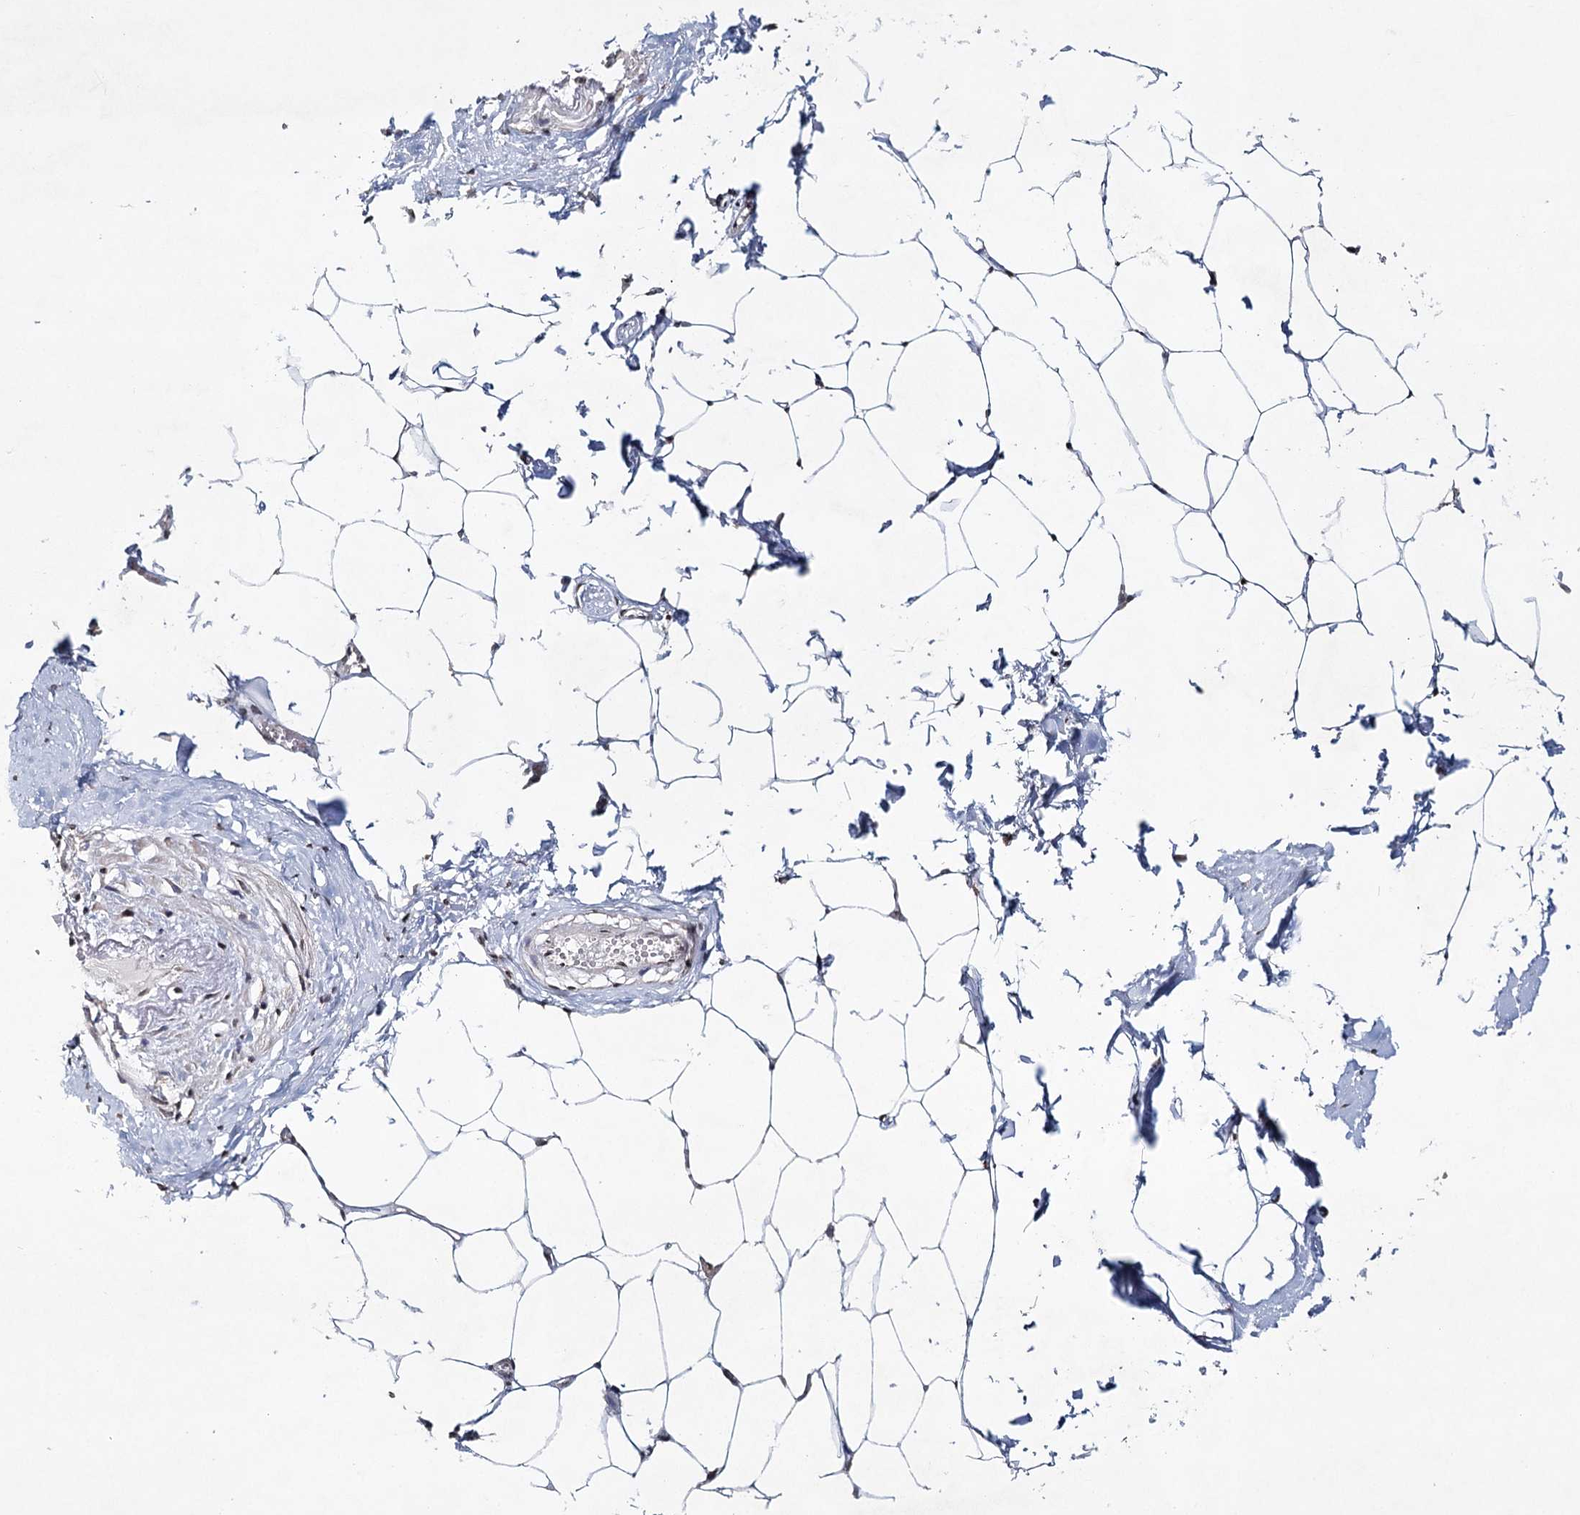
{"staining": {"intensity": "negative", "quantity": "none", "location": "none"}, "tissue": "adipose tissue", "cell_type": "Adipocytes", "image_type": "normal", "snomed": [{"axis": "morphology", "description": "Normal tissue, NOS"}, {"axis": "morphology", "description": "Adenocarcinoma, Low grade"}, {"axis": "topography", "description": "Prostate"}, {"axis": "topography", "description": "Peripheral nerve tissue"}], "caption": "Human adipose tissue stained for a protein using IHC exhibits no staining in adipocytes.", "gene": "ICOS", "patient": {"sex": "male", "age": 63}}